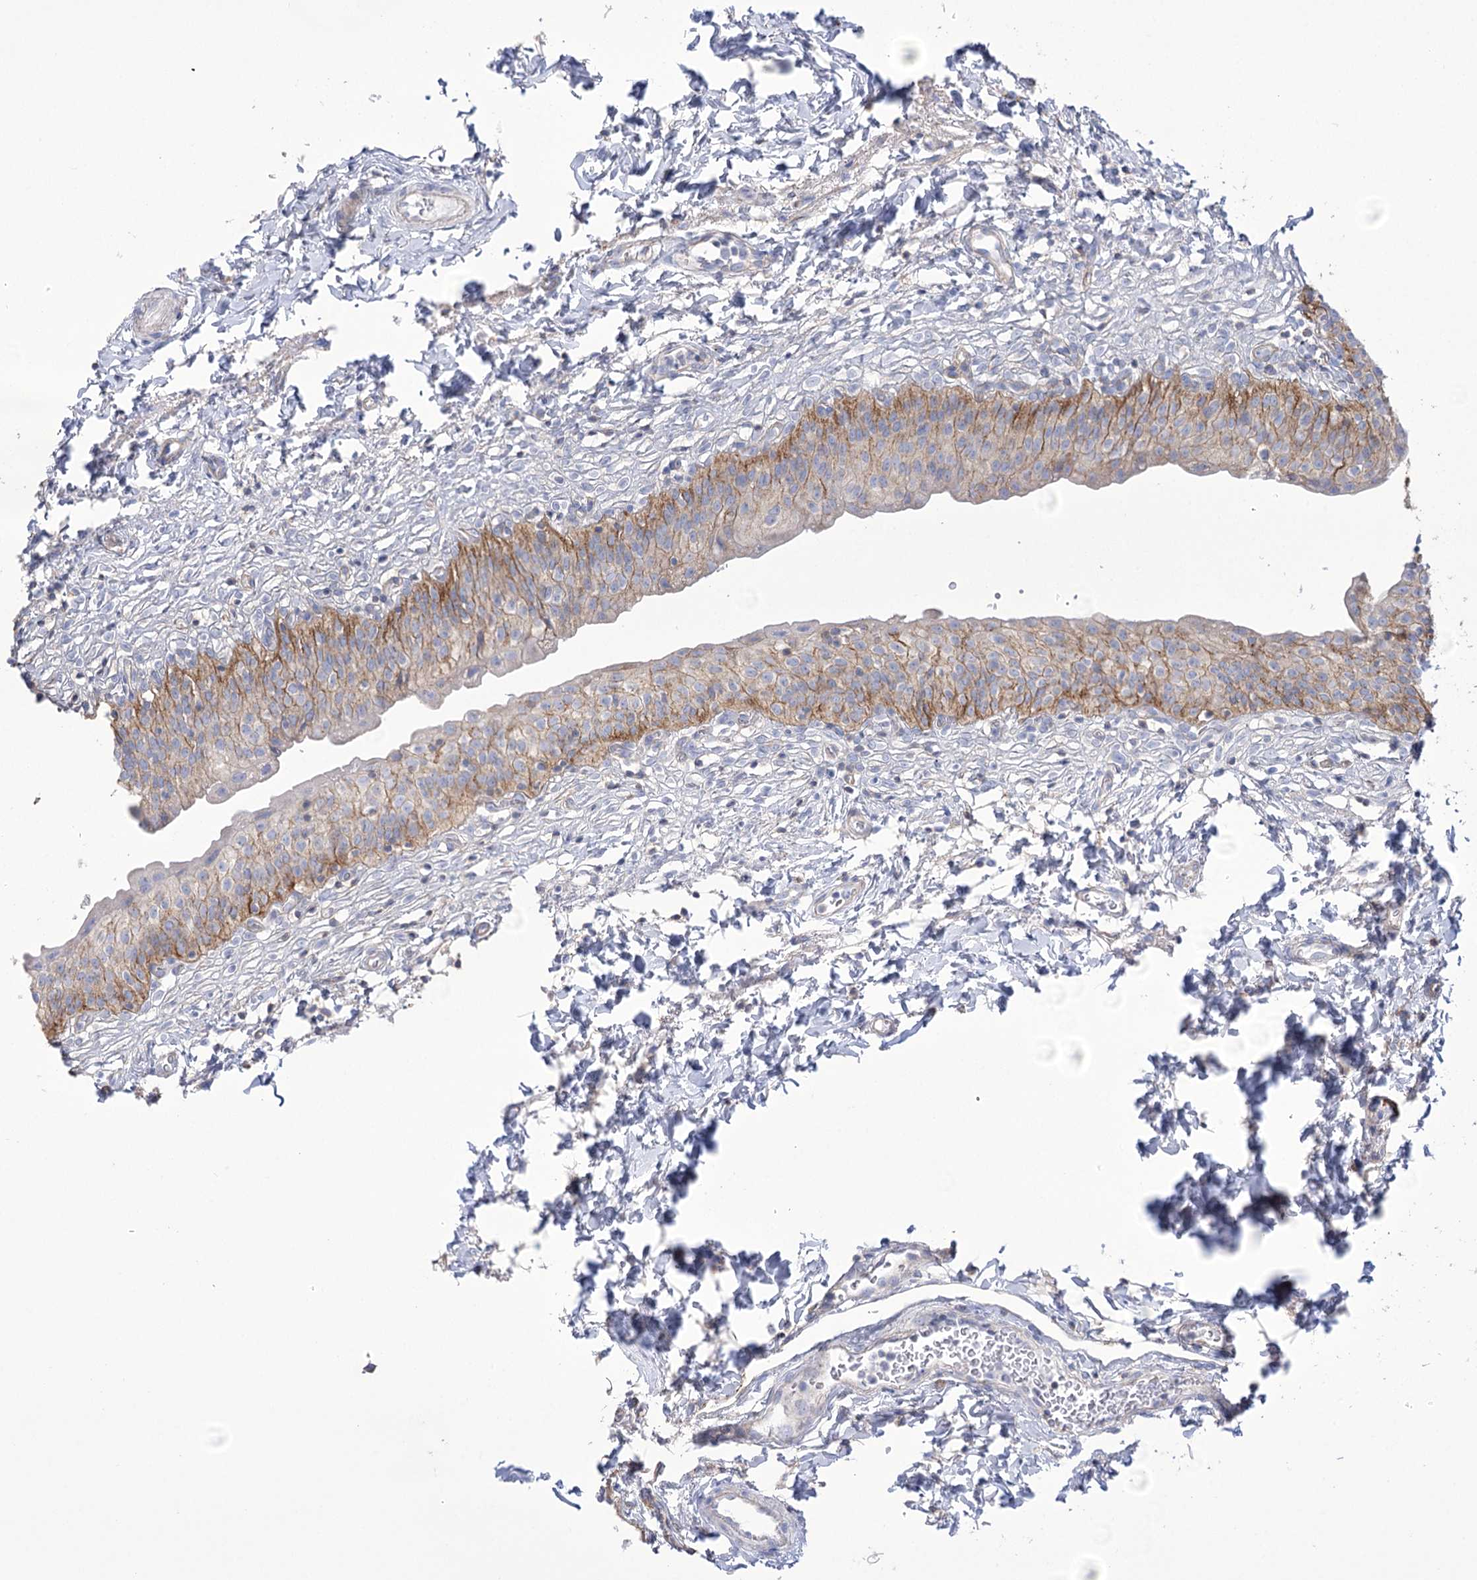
{"staining": {"intensity": "moderate", "quantity": "25%-75%", "location": "cytoplasmic/membranous"}, "tissue": "urinary bladder", "cell_type": "Urothelial cells", "image_type": "normal", "snomed": [{"axis": "morphology", "description": "Normal tissue, NOS"}, {"axis": "topography", "description": "Urinary bladder"}], "caption": "IHC photomicrograph of benign urinary bladder: human urinary bladder stained using immunohistochemistry demonstrates medium levels of moderate protein expression localized specifically in the cytoplasmic/membranous of urothelial cells, appearing as a cytoplasmic/membranous brown color.", "gene": "FAM216A", "patient": {"sex": "male", "age": 55}}